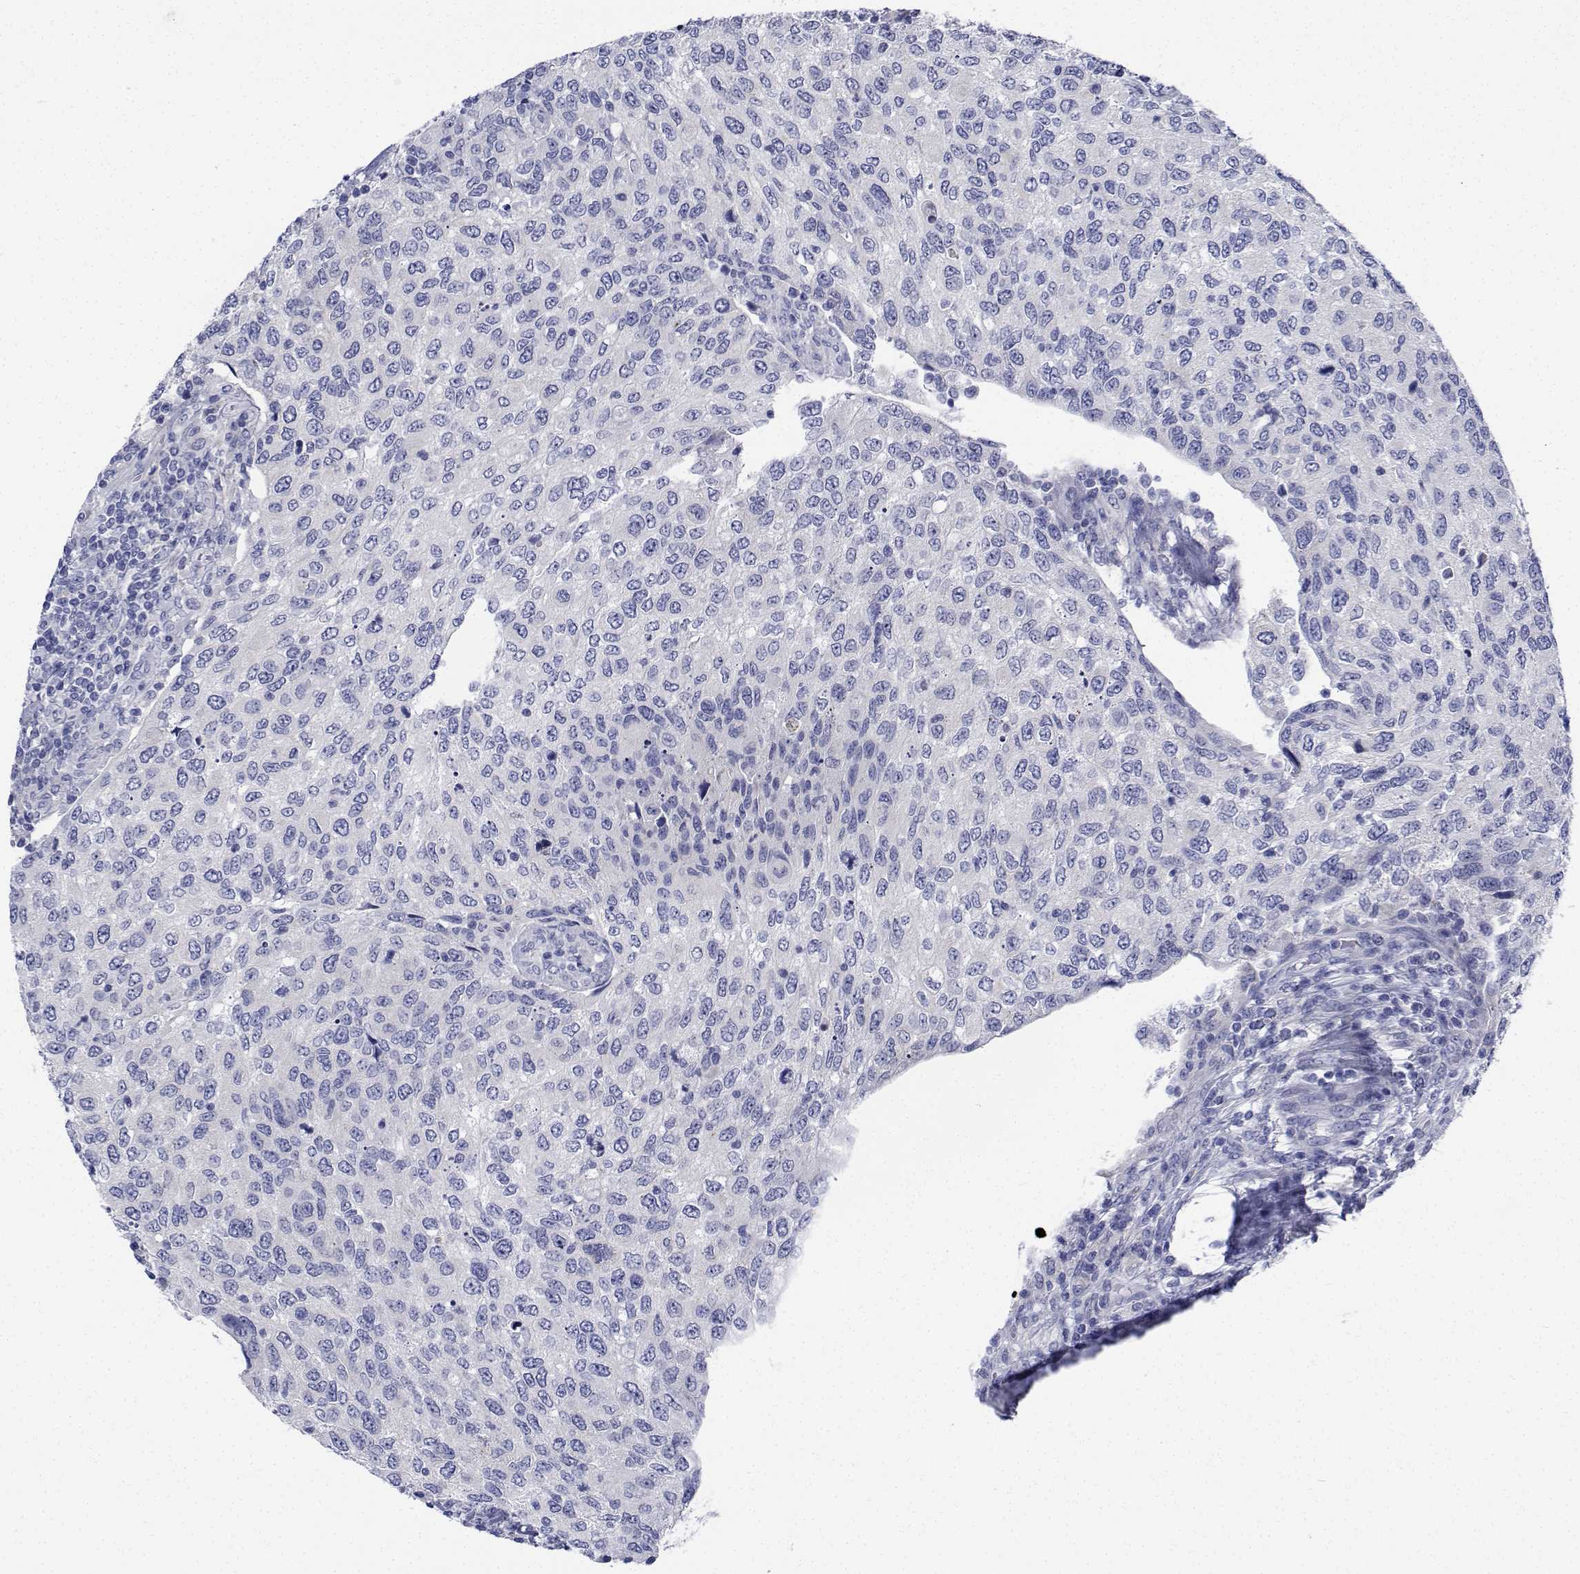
{"staining": {"intensity": "negative", "quantity": "none", "location": "none"}, "tissue": "urothelial cancer", "cell_type": "Tumor cells", "image_type": "cancer", "snomed": [{"axis": "morphology", "description": "Urothelial carcinoma, High grade"}, {"axis": "topography", "description": "Urinary bladder"}], "caption": "Tumor cells show no significant protein staining in high-grade urothelial carcinoma. (IHC, brightfield microscopy, high magnification).", "gene": "CDHR3", "patient": {"sex": "female", "age": 78}}